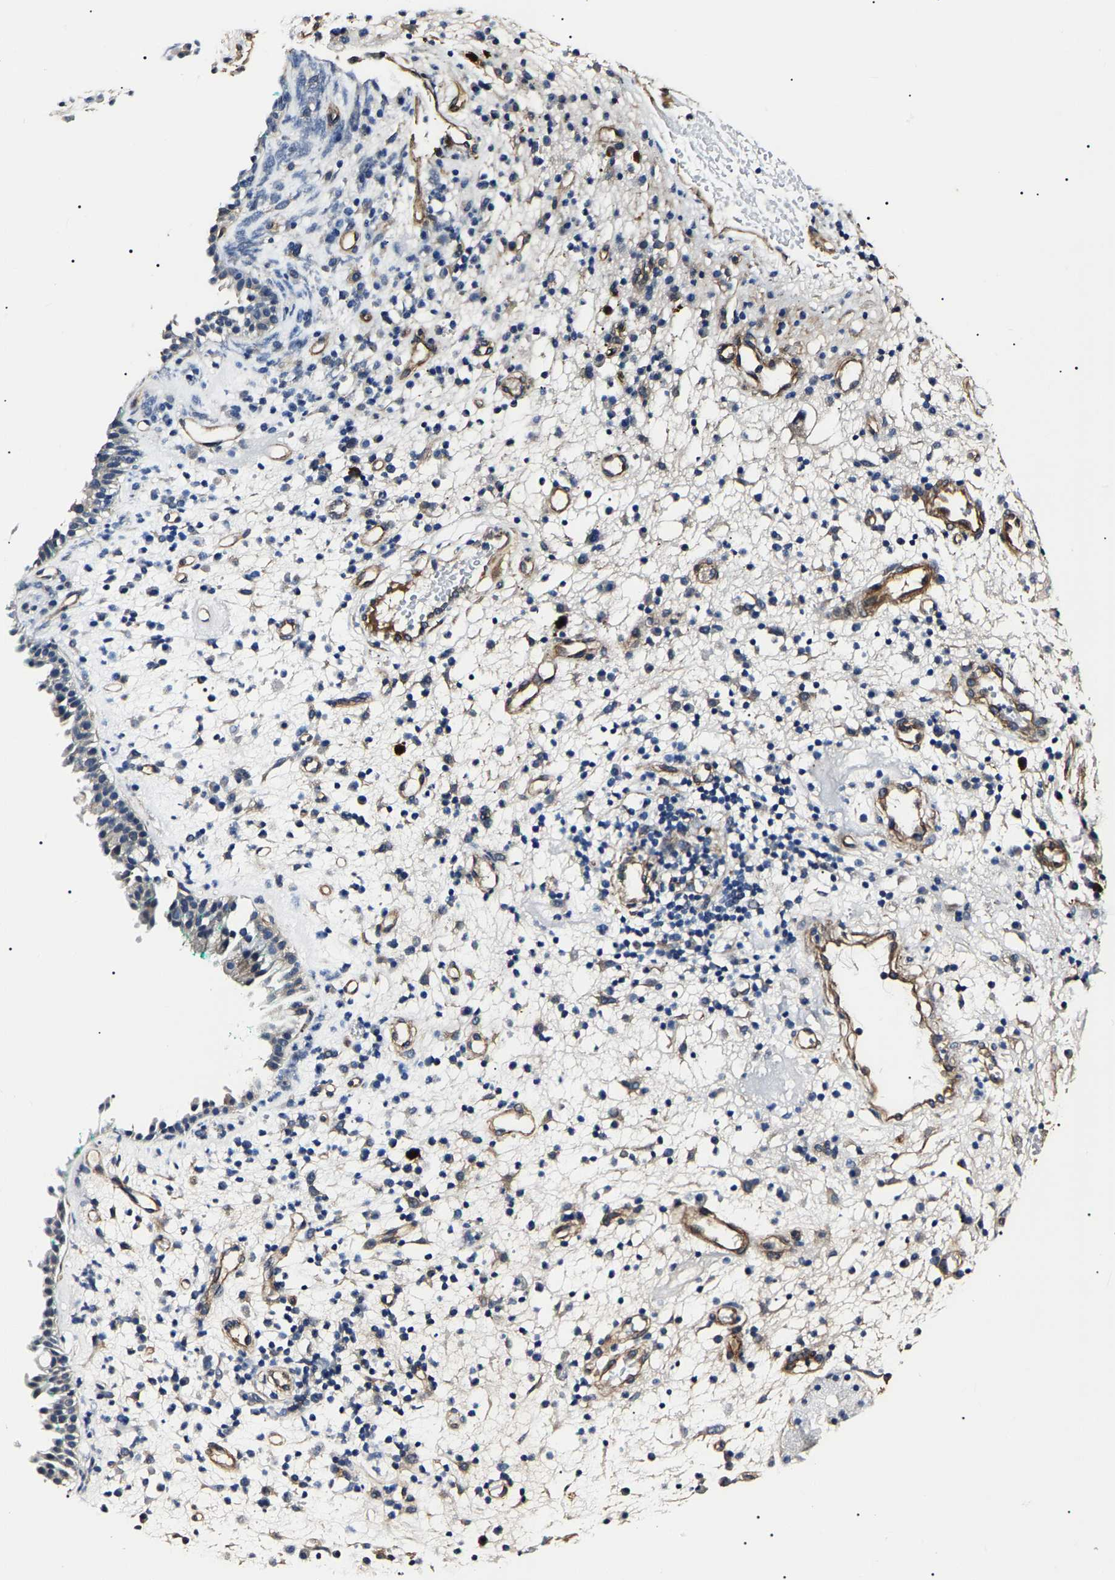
{"staining": {"intensity": "negative", "quantity": "none", "location": "none"}, "tissue": "nasopharynx", "cell_type": "Respiratory epithelial cells", "image_type": "normal", "snomed": [{"axis": "morphology", "description": "Normal tissue, NOS"}, {"axis": "morphology", "description": "Basal cell carcinoma"}, {"axis": "topography", "description": "Cartilage tissue"}, {"axis": "topography", "description": "Nasopharynx"}, {"axis": "topography", "description": "Oral tissue"}], "caption": "Immunohistochemistry histopathology image of benign nasopharynx: human nasopharynx stained with DAB displays no significant protein expression in respiratory epithelial cells.", "gene": "KLHL42", "patient": {"sex": "female", "age": 77}}